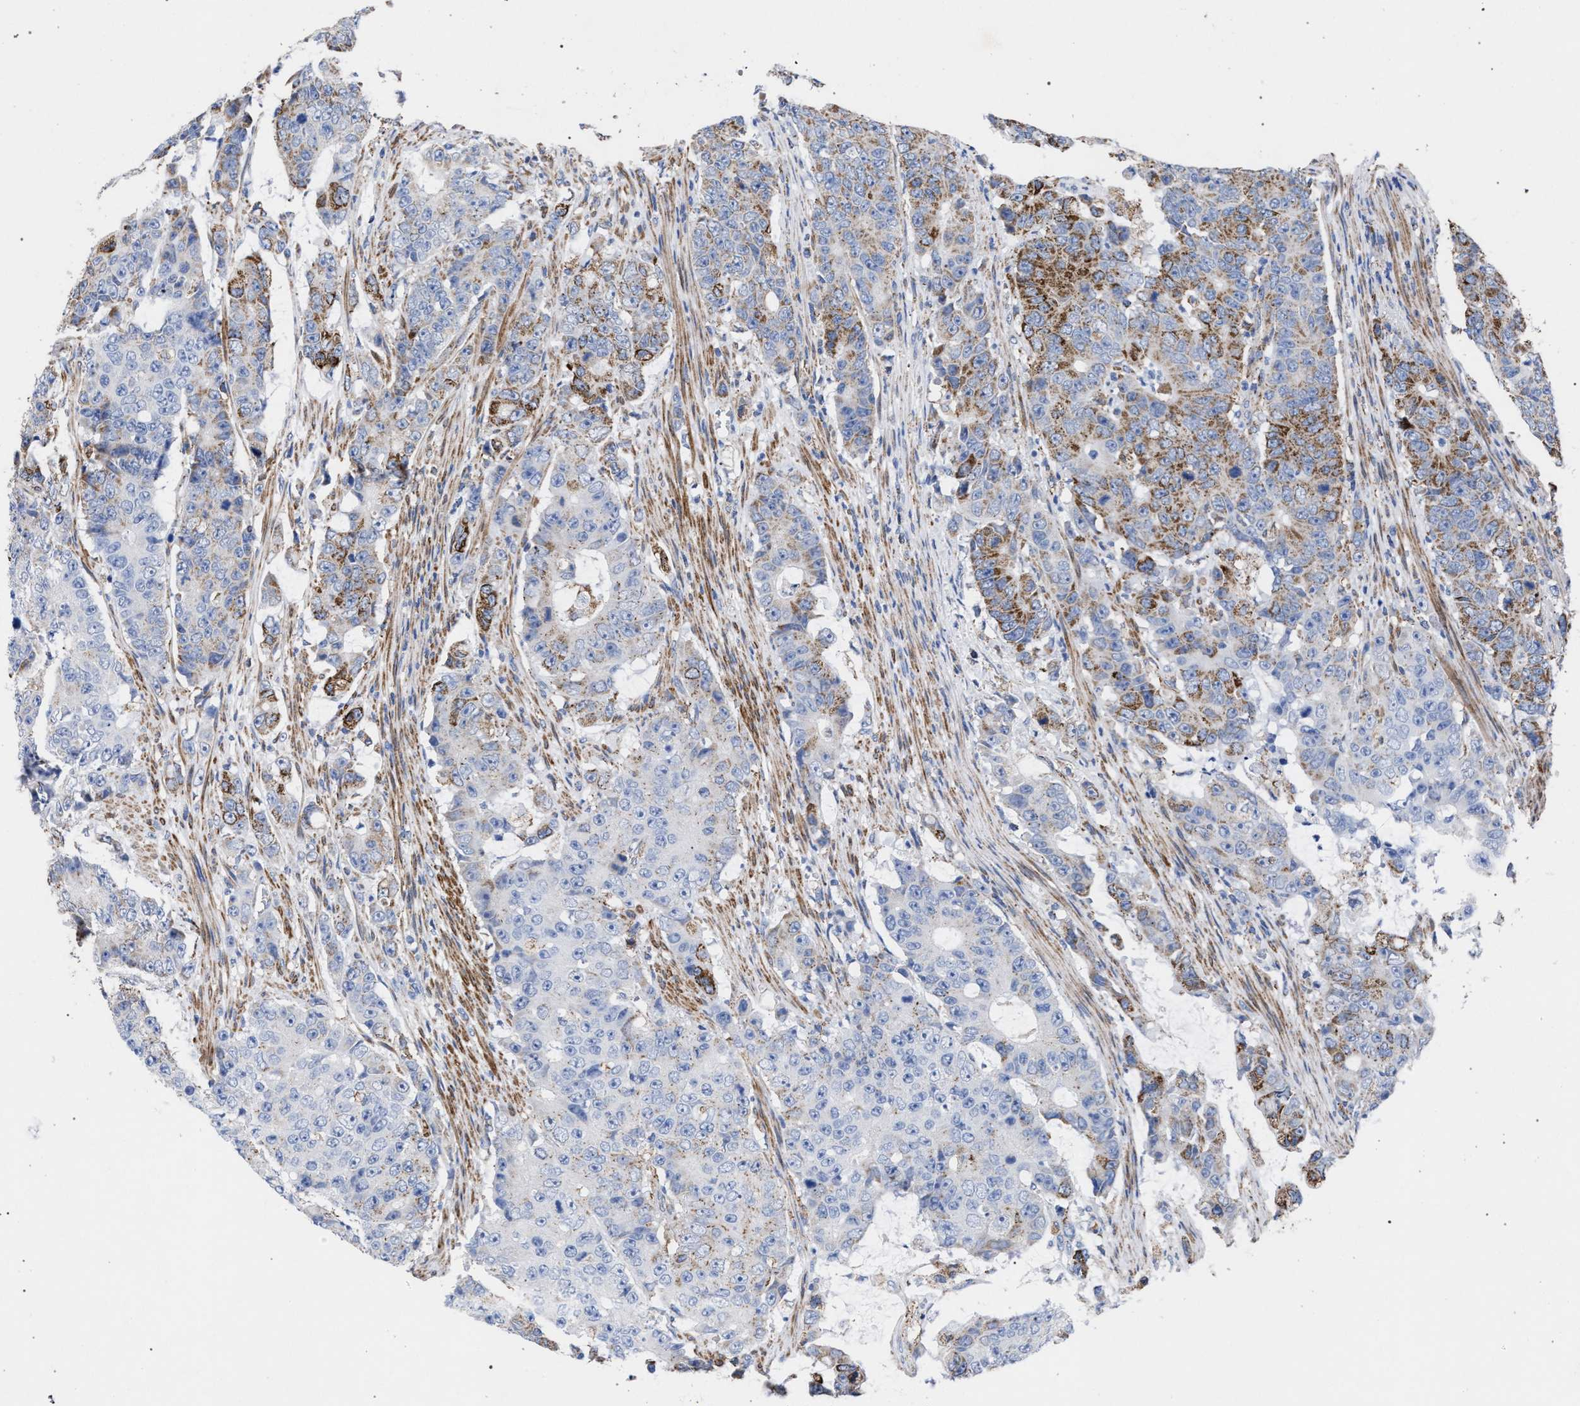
{"staining": {"intensity": "moderate", "quantity": "25%-75%", "location": "cytoplasmic/membranous"}, "tissue": "colorectal cancer", "cell_type": "Tumor cells", "image_type": "cancer", "snomed": [{"axis": "morphology", "description": "Adenocarcinoma, NOS"}, {"axis": "topography", "description": "Colon"}], "caption": "Colorectal adenocarcinoma stained for a protein (brown) exhibits moderate cytoplasmic/membranous positive staining in about 25%-75% of tumor cells.", "gene": "ACADS", "patient": {"sex": "female", "age": 86}}